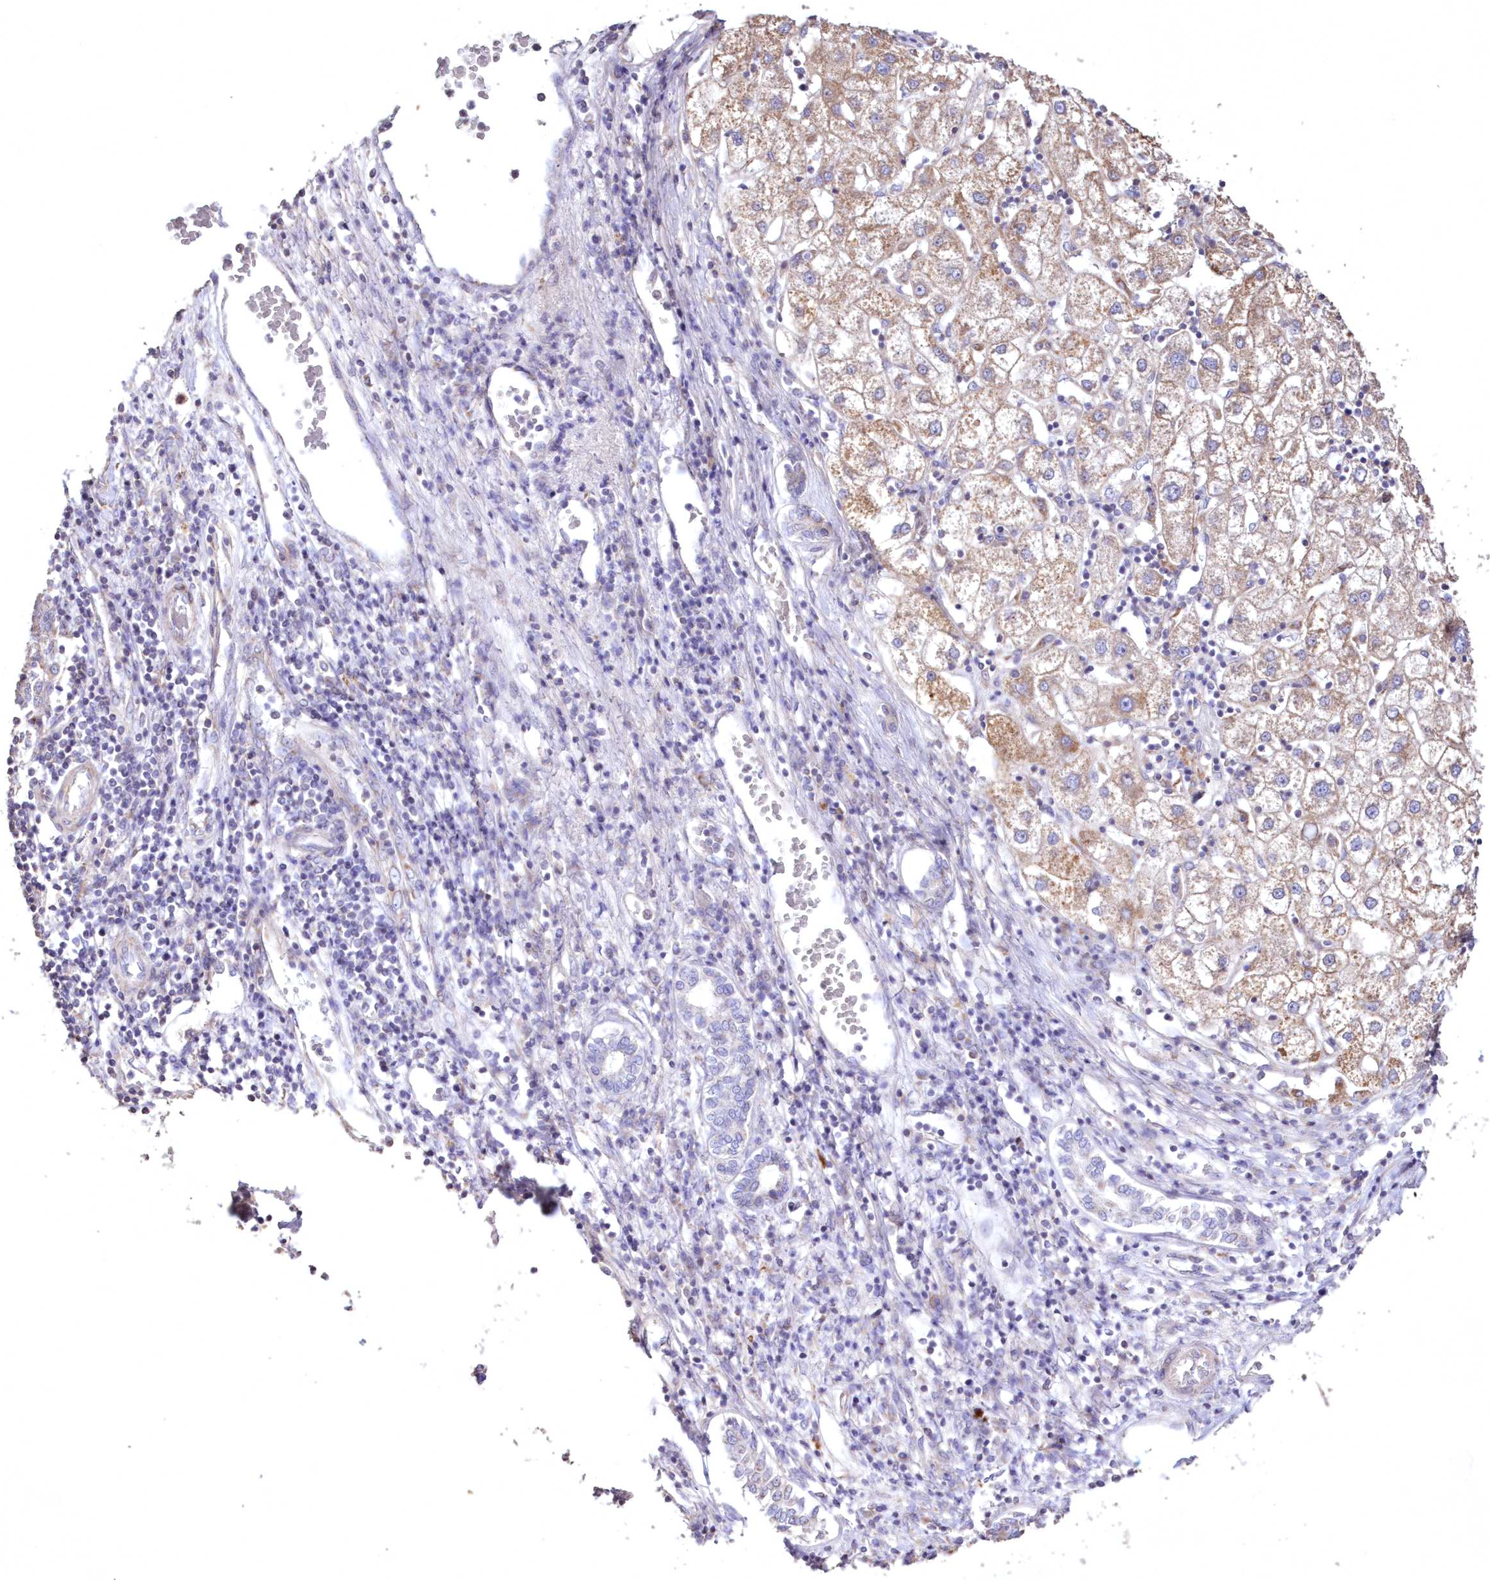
{"staining": {"intensity": "weak", "quantity": "25%-75%", "location": "cytoplasmic/membranous"}, "tissue": "liver cancer", "cell_type": "Tumor cells", "image_type": "cancer", "snomed": [{"axis": "morphology", "description": "Carcinoma, Hepatocellular, NOS"}, {"axis": "topography", "description": "Liver"}], "caption": "High-magnification brightfield microscopy of liver cancer (hepatocellular carcinoma) stained with DAB (3,3'-diaminobenzidine) (brown) and counterstained with hematoxylin (blue). tumor cells exhibit weak cytoplasmic/membranous positivity is seen in about25%-75% of cells. The staining was performed using DAB (3,3'-diaminobenzidine), with brown indicating positive protein expression. Nuclei are stained blue with hematoxylin.", "gene": "HADHB", "patient": {"sex": "male", "age": 65}}